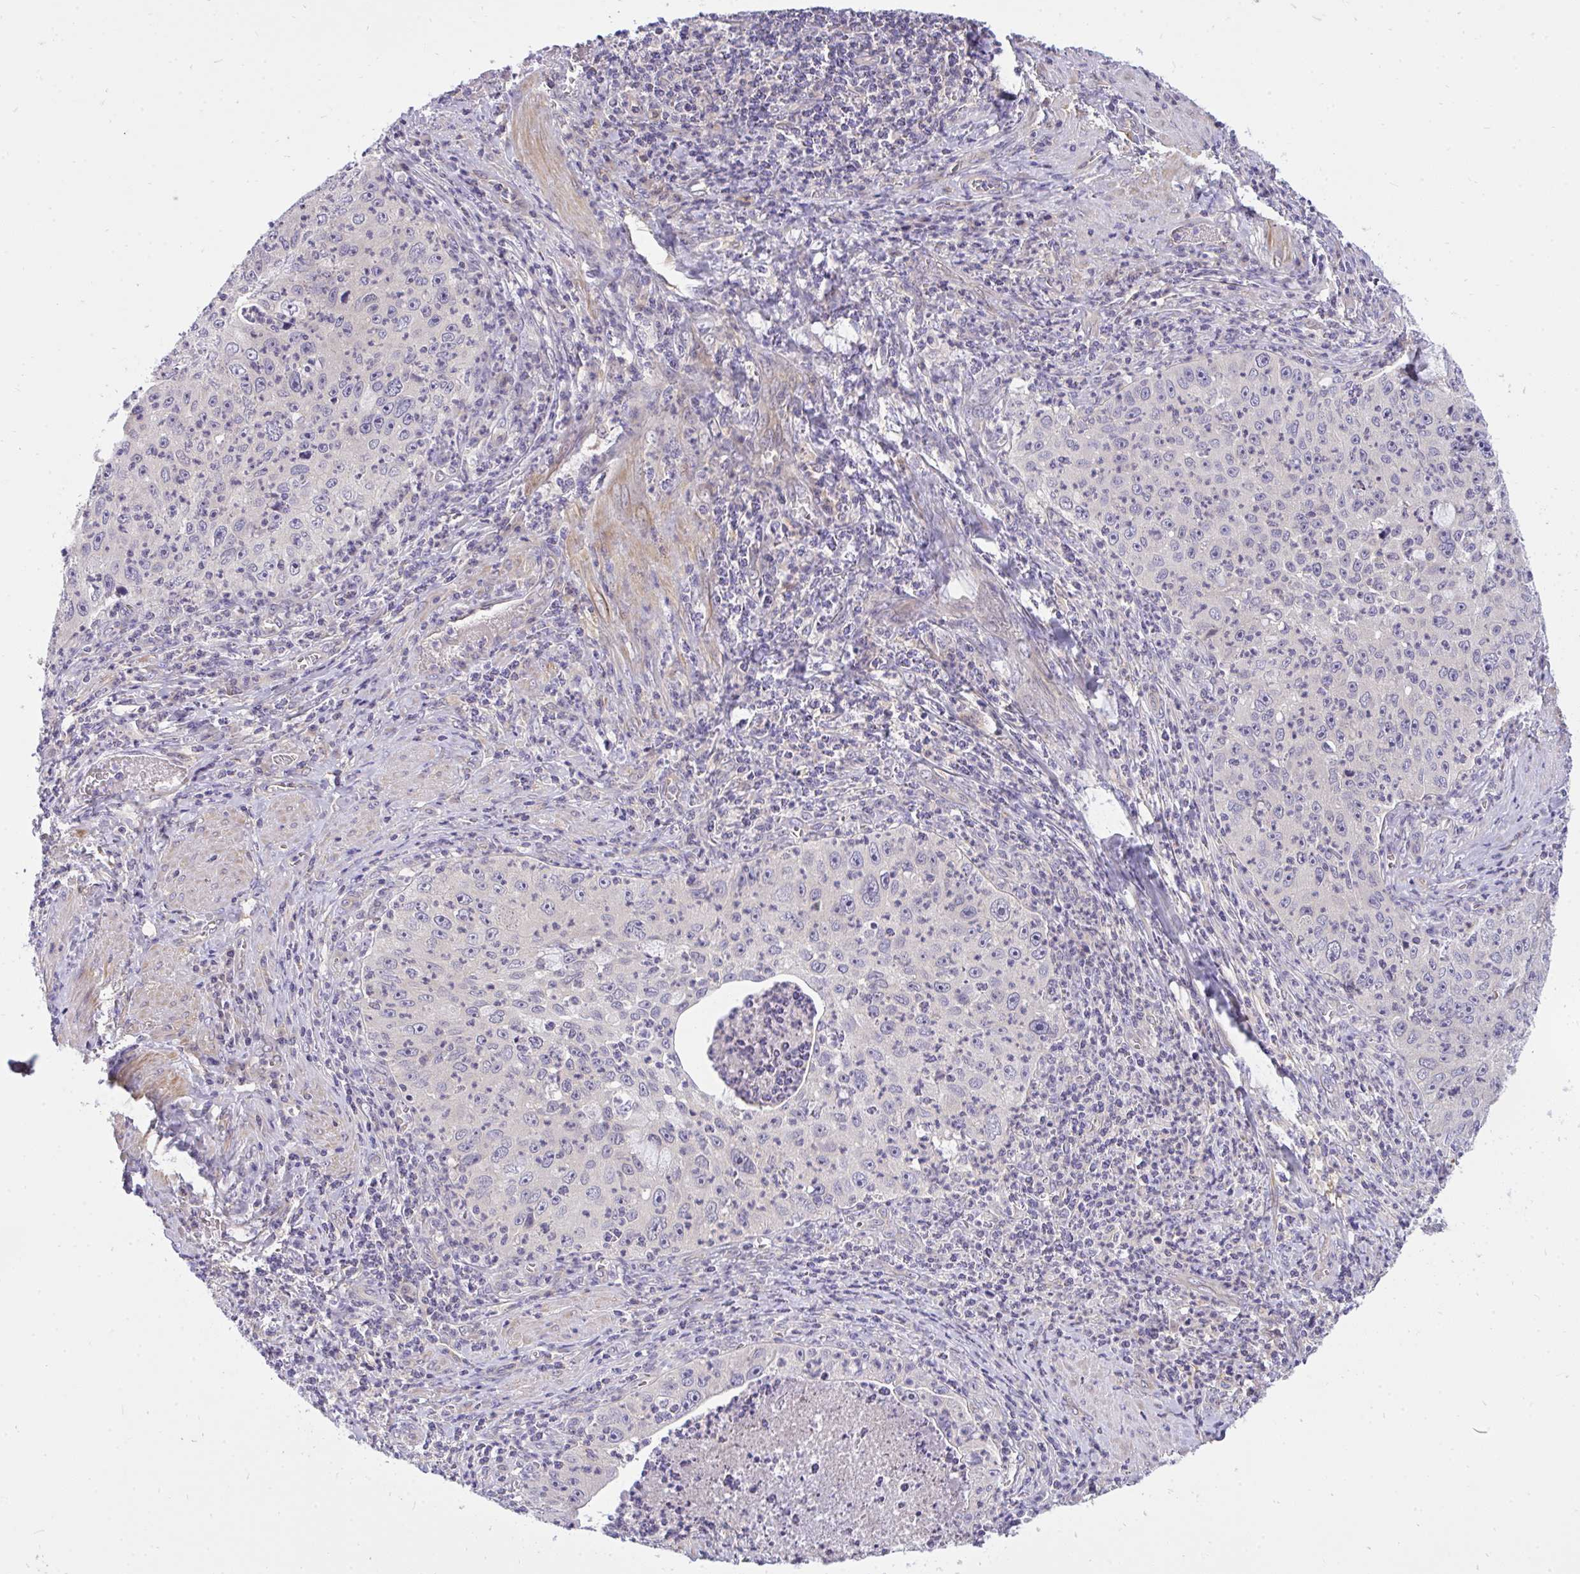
{"staining": {"intensity": "negative", "quantity": "none", "location": "none"}, "tissue": "cervical cancer", "cell_type": "Tumor cells", "image_type": "cancer", "snomed": [{"axis": "morphology", "description": "Squamous cell carcinoma, NOS"}, {"axis": "topography", "description": "Cervix"}], "caption": "There is no significant positivity in tumor cells of squamous cell carcinoma (cervical).", "gene": "C19orf54", "patient": {"sex": "female", "age": 30}}